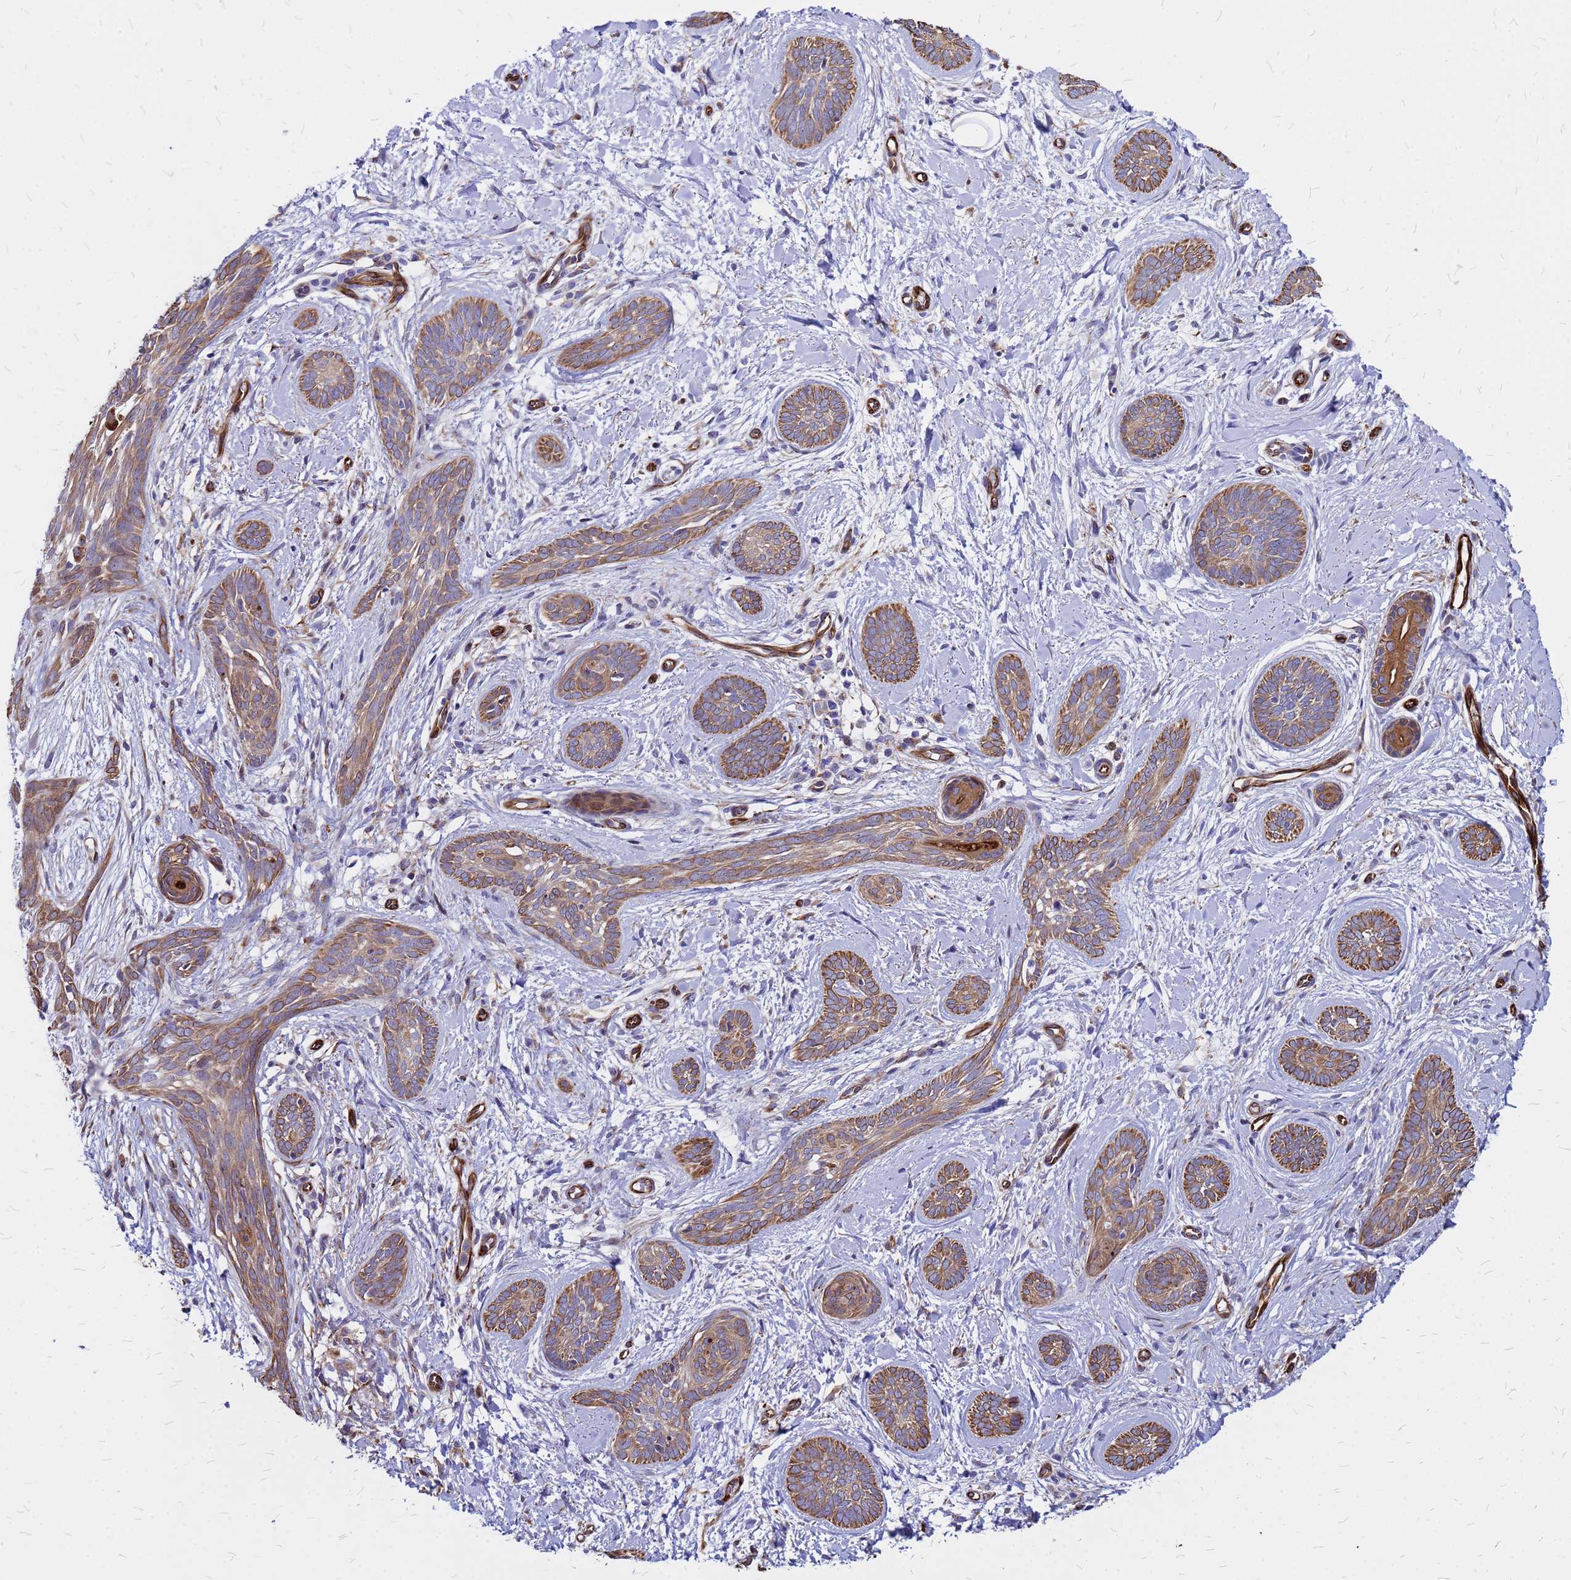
{"staining": {"intensity": "moderate", "quantity": ">75%", "location": "cytoplasmic/membranous"}, "tissue": "skin cancer", "cell_type": "Tumor cells", "image_type": "cancer", "snomed": [{"axis": "morphology", "description": "Basal cell carcinoma"}, {"axis": "topography", "description": "Skin"}], "caption": "Immunohistochemical staining of basal cell carcinoma (skin) exhibits medium levels of moderate cytoplasmic/membranous protein expression in approximately >75% of tumor cells.", "gene": "NOSTRIN", "patient": {"sex": "female", "age": 81}}